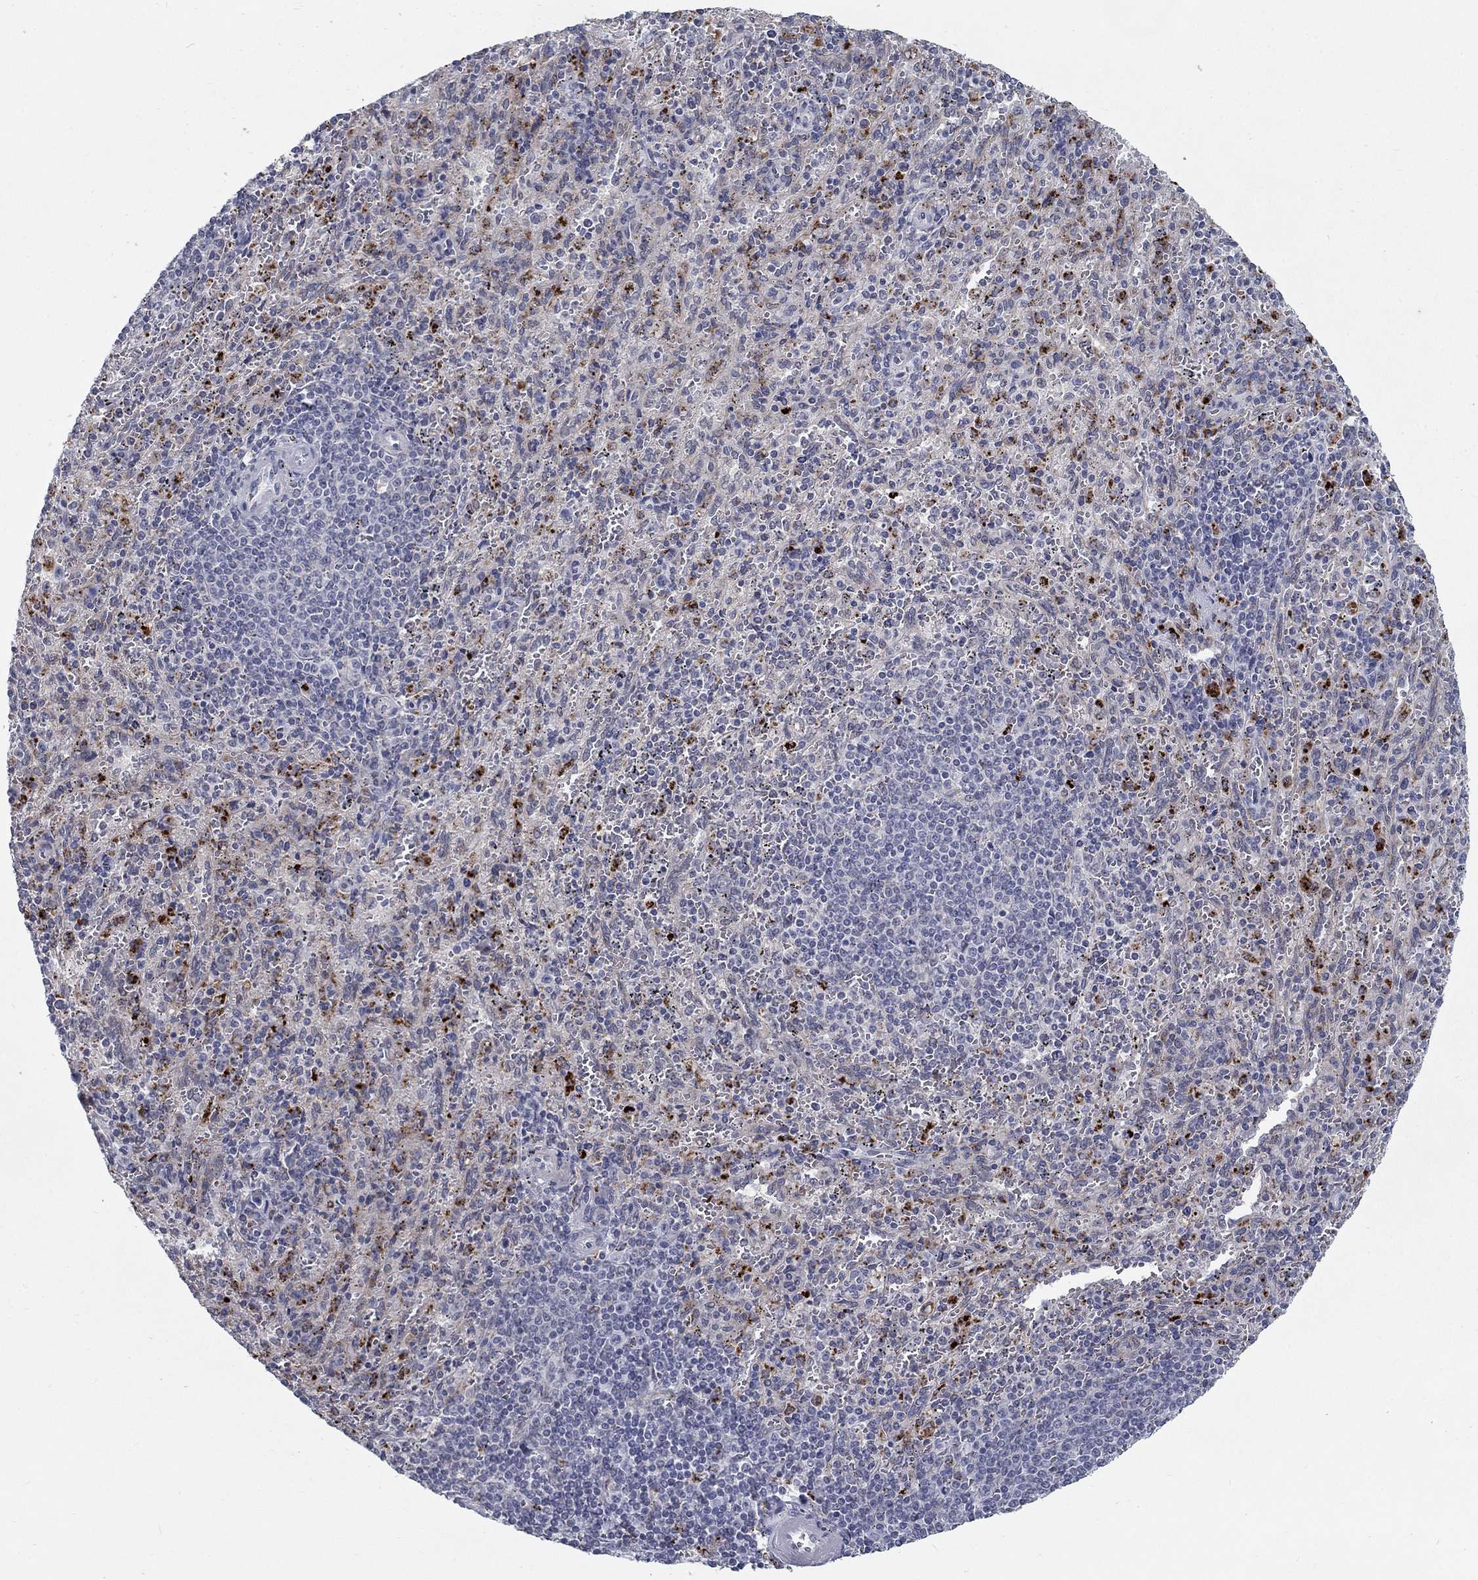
{"staining": {"intensity": "strong", "quantity": "<25%", "location": "cytoplasmic/membranous"}, "tissue": "spleen", "cell_type": "Cells in red pulp", "image_type": "normal", "snomed": [{"axis": "morphology", "description": "Normal tissue, NOS"}, {"axis": "topography", "description": "Spleen"}], "caption": "Cells in red pulp reveal strong cytoplasmic/membranous staining in approximately <25% of cells in benign spleen.", "gene": "MTSS2", "patient": {"sex": "male", "age": 57}}